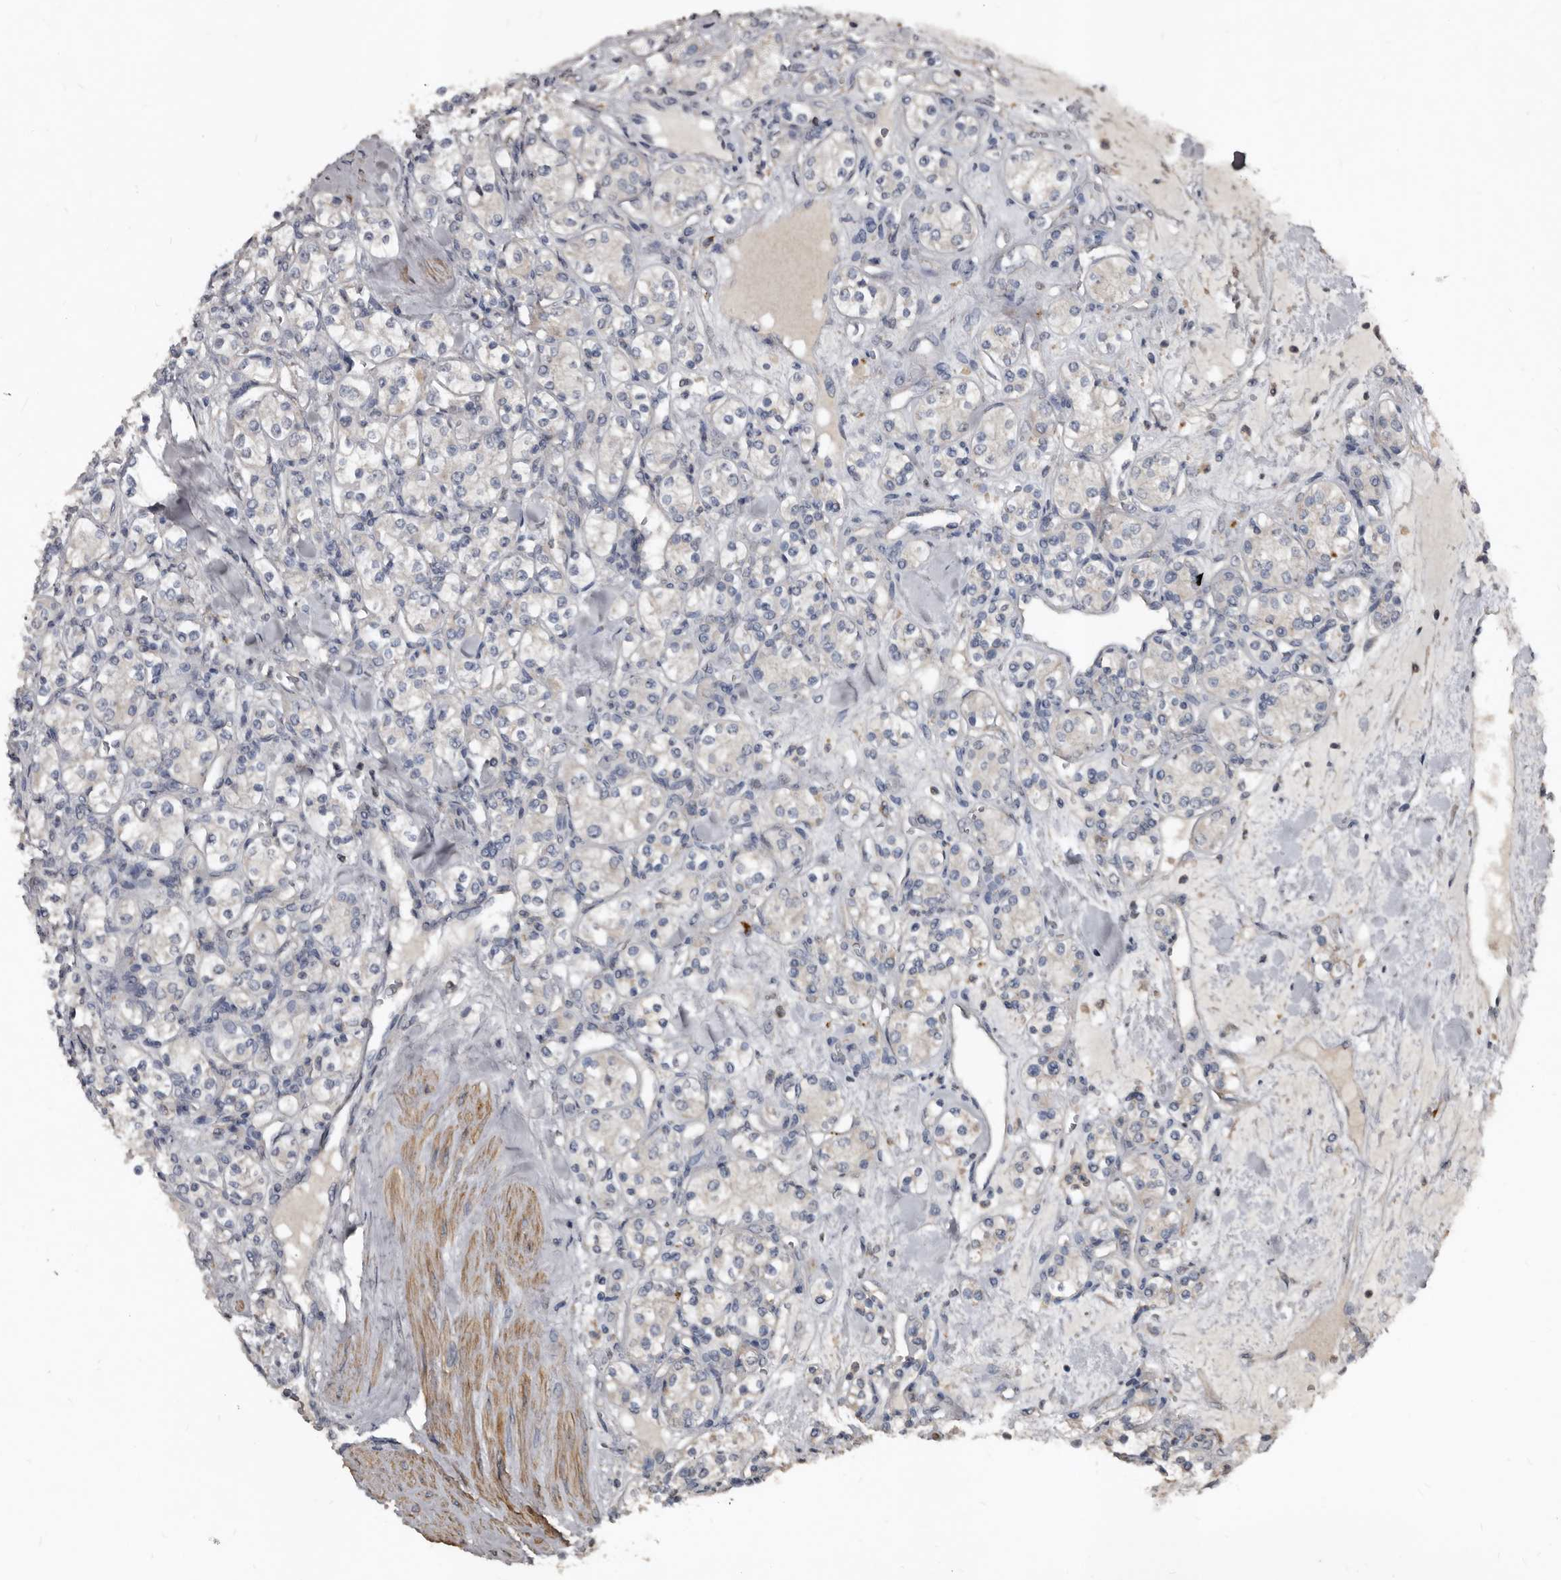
{"staining": {"intensity": "negative", "quantity": "none", "location": "none"}, "tissue": "renal cancer", "cell_type": "Tumor cells", "image_type": "cancer", "snomed": [{"axis": "morphology", "description": "Adenocarcinoma, NOS"}, {"axis": "topography", "description": "Kidney"}], "caption": "Immunohistochemical staining of human renal adenocarcinoma exhibits no significant staining in tumor cells. Nuclei are stained in blue.", "gene": "GREB1", "patient": {"sex": "male", "age": 77}}